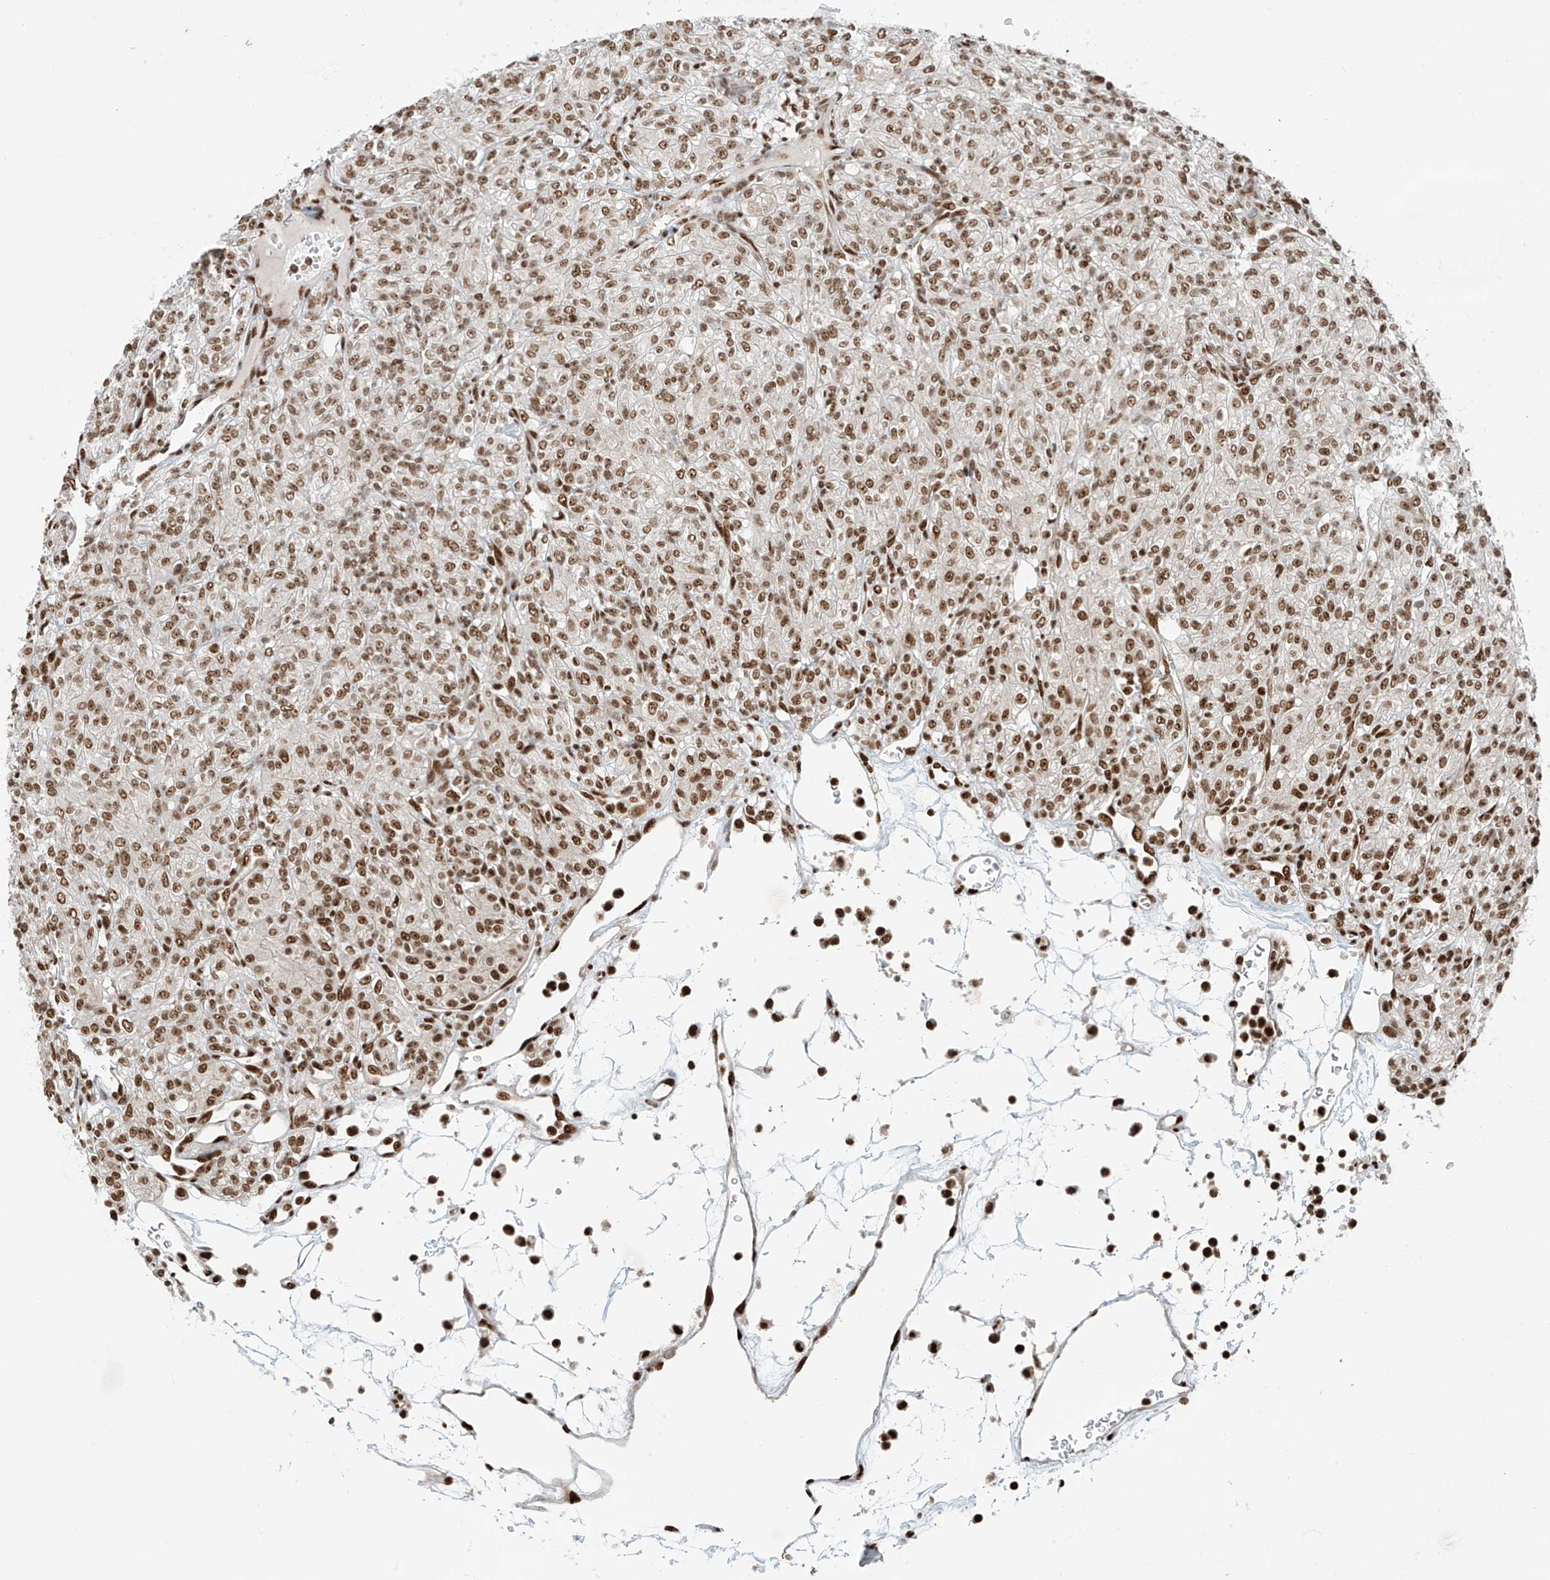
{"staining": {"intensity": "moderate", "quantity": ">75%", "location": "nuclear"}, "tissue": "renal cancer", "cell_type": "Tumor cells", "image_type": "cancer", "snomed": [{"axis": "morphology", "description": "Adenocarcinoma, NOS"}, {"axis": "topography", "description": "Kidney"}], "caption": "This photomicrograph reveals immunohistochemistry (IHC) staining of human renal cancer (adenocarcinoma), with medium moderate nuclear expression in approximately >75% of tumor cells.", "gene": "FAM193B", "patient": {"sex": "male", "age": 77}}